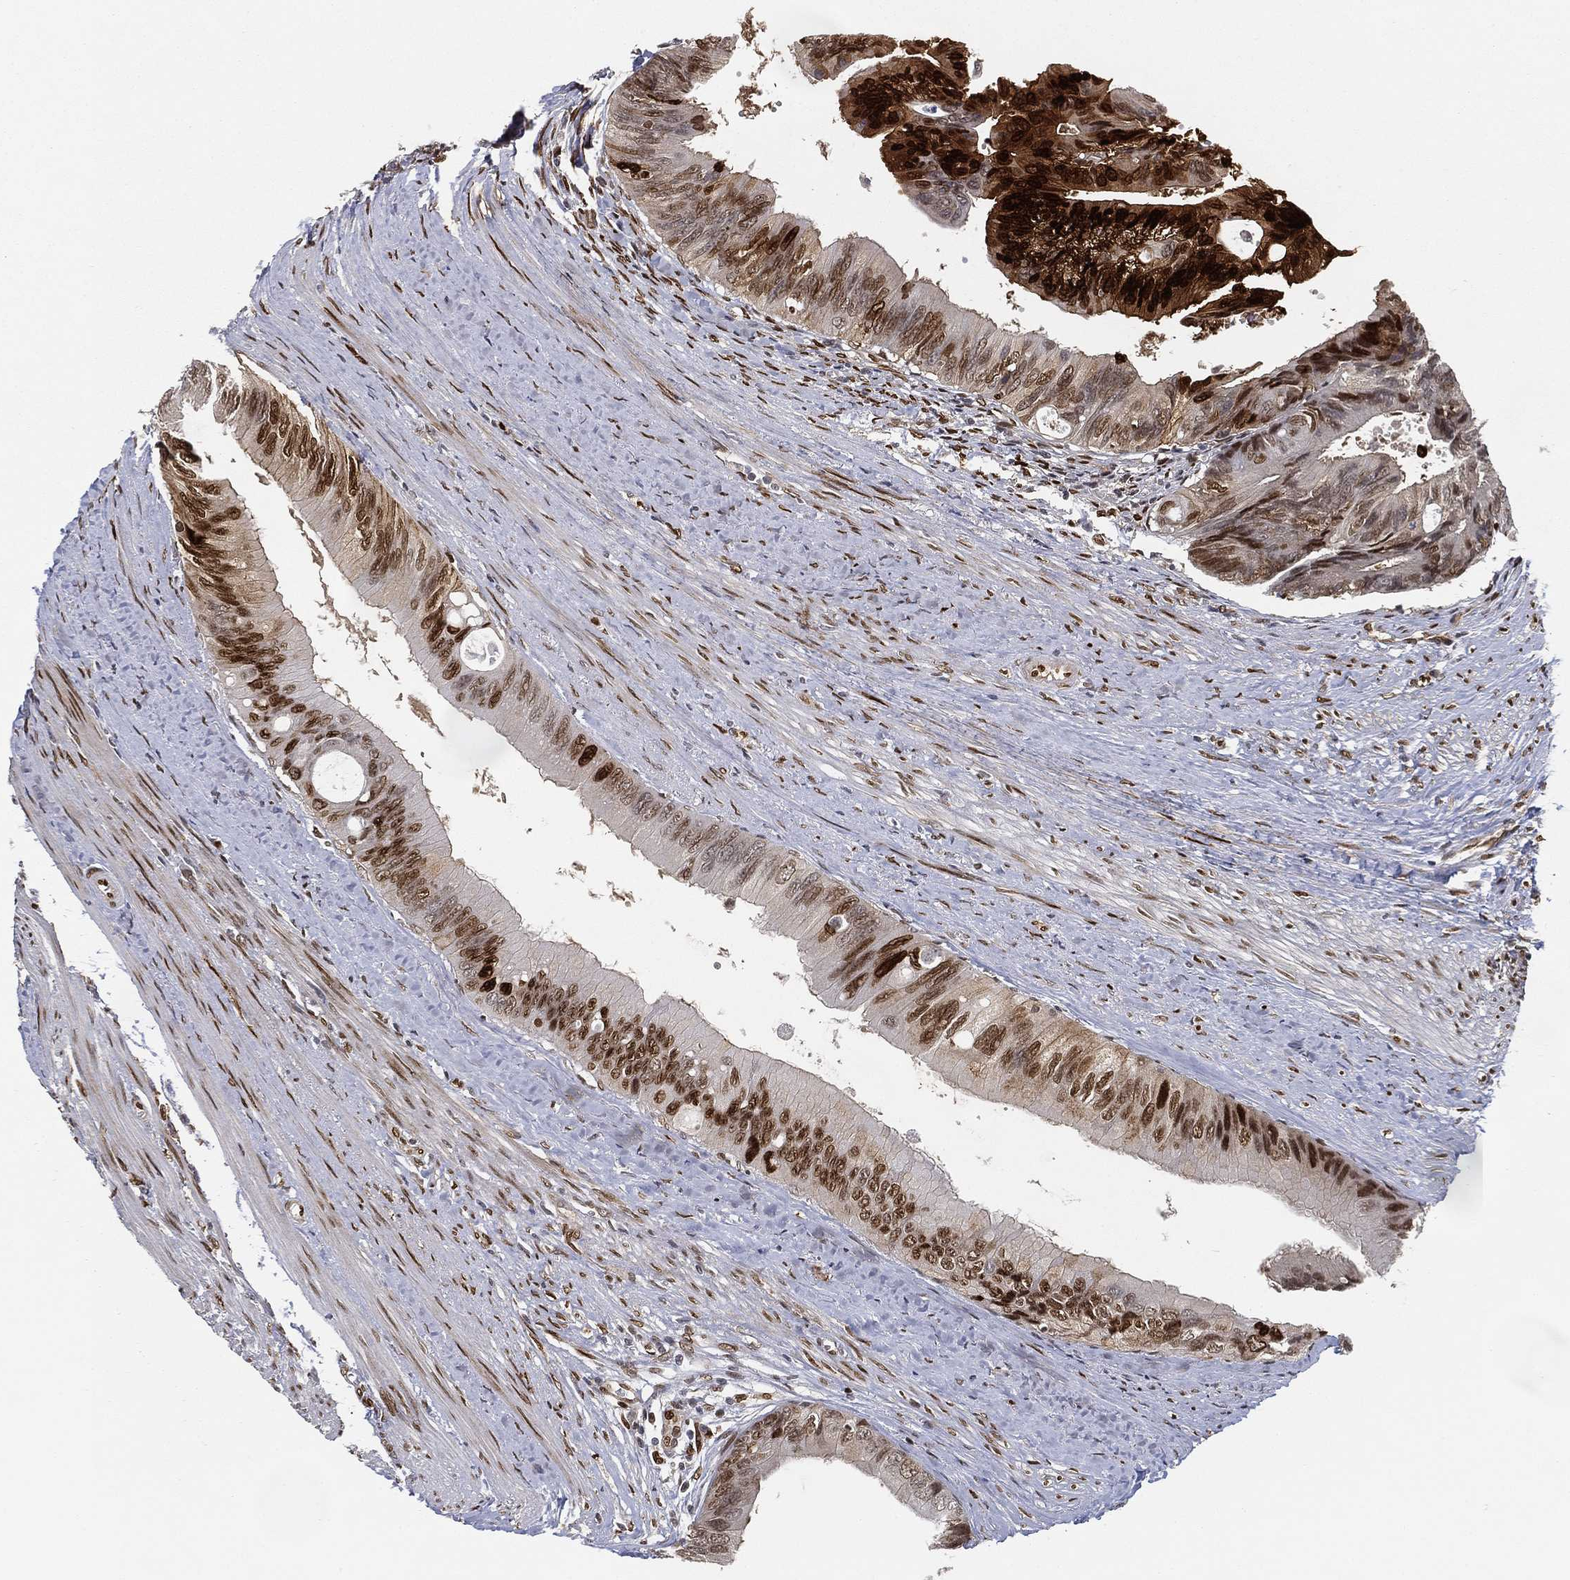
{"staining": {"intensity": "strong", "quantity": "25%-75%", "location": "nuclear"}, "tissue": "colorectal cancer", "cell_type": "Tumor cells", "image_type": "cancer", "snomed": [{"axis": "morphology", "description": "Normal tissue, NOS"}, {"axis": "morphology", "description": "Adenocarcinoma, NOS"}, {"axis": "topography", "description": "Colon"}], "caption": "Colorectal adenocarcinoma was stained to show a protein in brown. There is high levels of strong nuclear expression in about 25%-75% of tumor cells.", "gene": "LMNB1", "patient": {"sex": "male", "age": 65}}